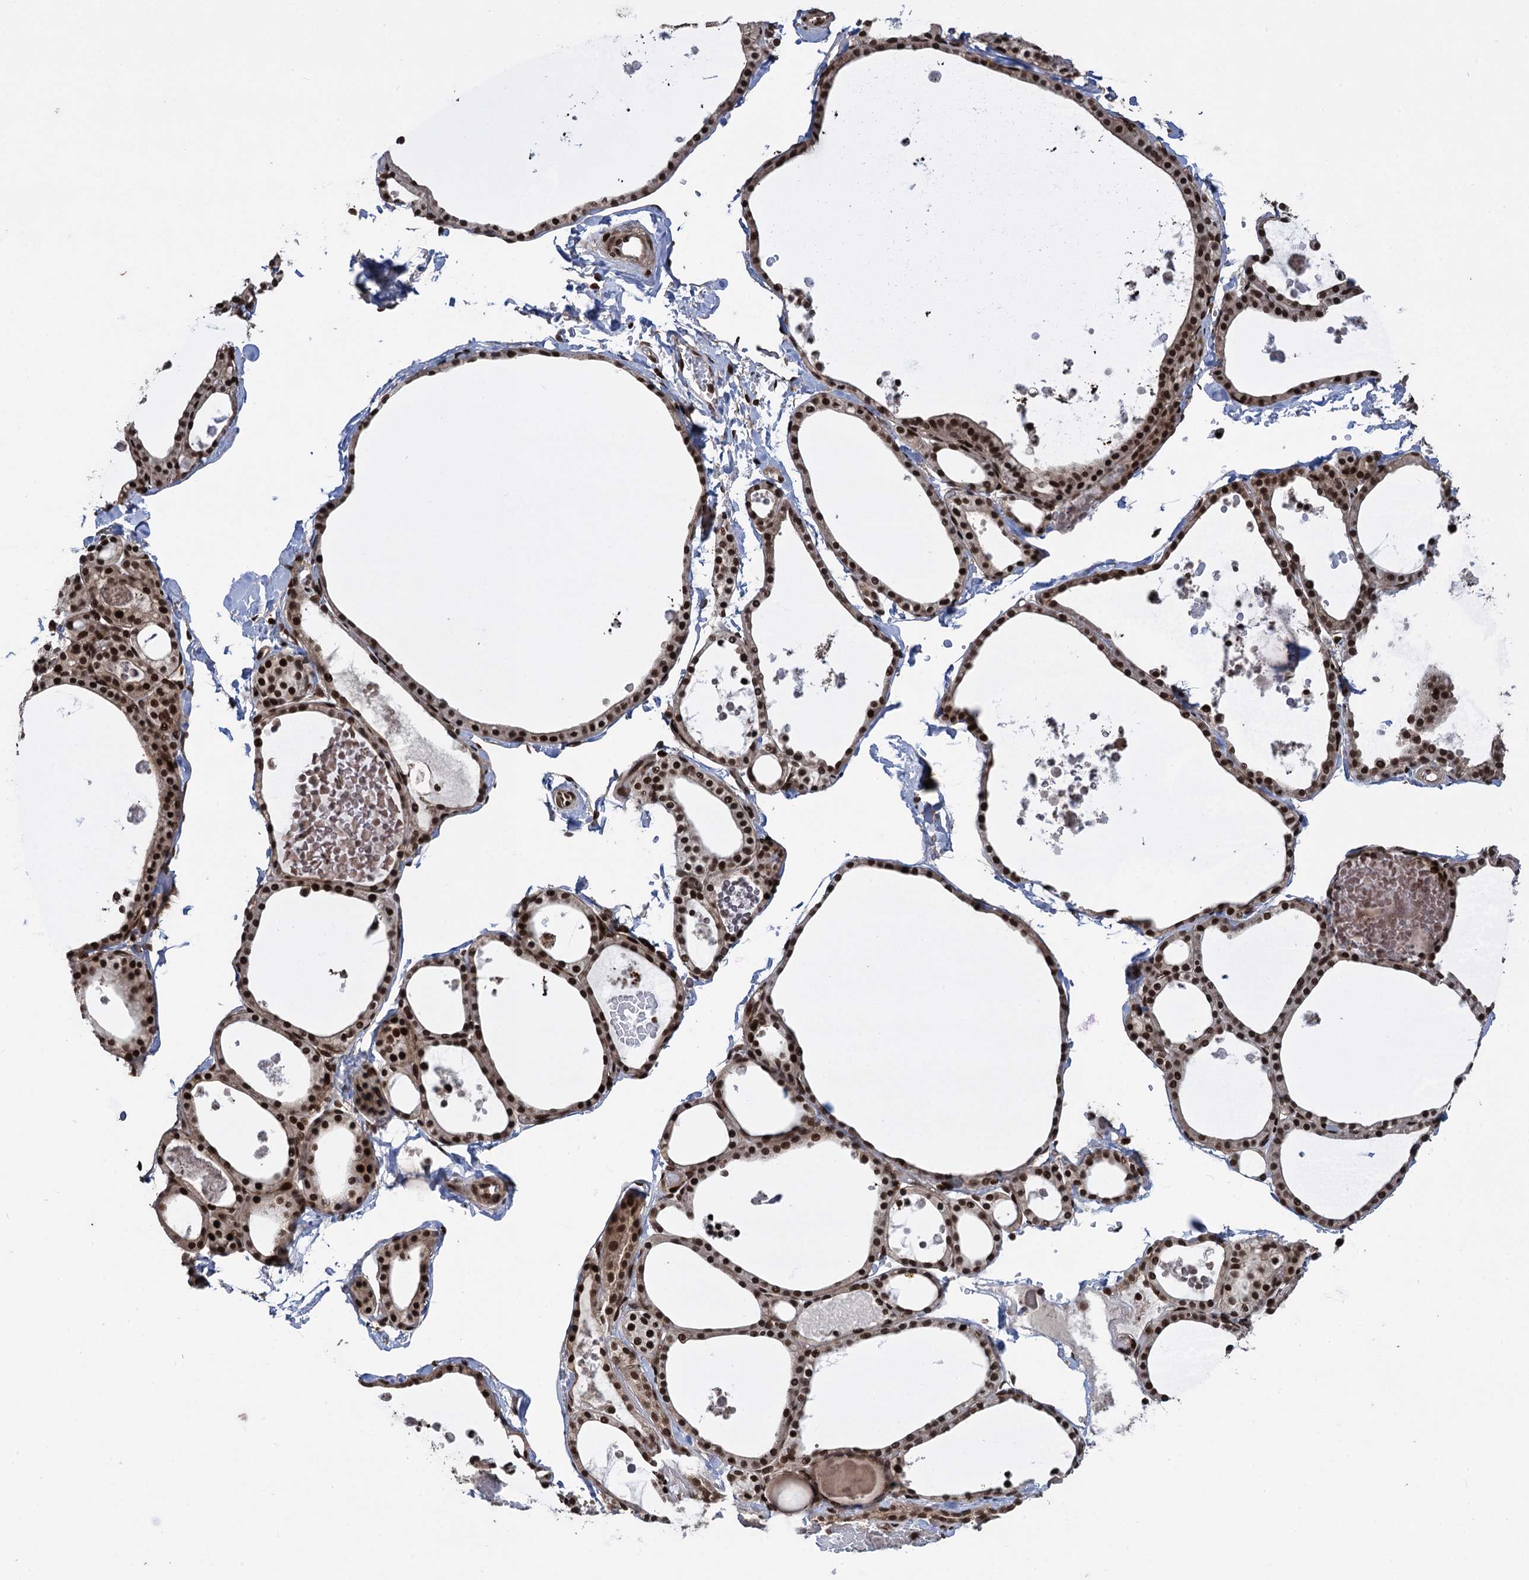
{"staining": {"intensity": "strong", "quantity": ">75%", "location": "nuclear"}, "tissue": "thyroid gland", "cell_type": "Glandular cells", "image_type": "normal", "snomed": [{"axis": "morphology", "description": "Normal tissue, NOS"}, {"axis": "topography", "description": "Thyroid gland"}], "caption": "About >75% of glandular cells in benign human thyroid gland demonstrate strong nuclear protein positivity as visualized by brown immunohistochemical staining.", "gene": "ZNF169", "patient": {"sex": "male", "age": 56}}